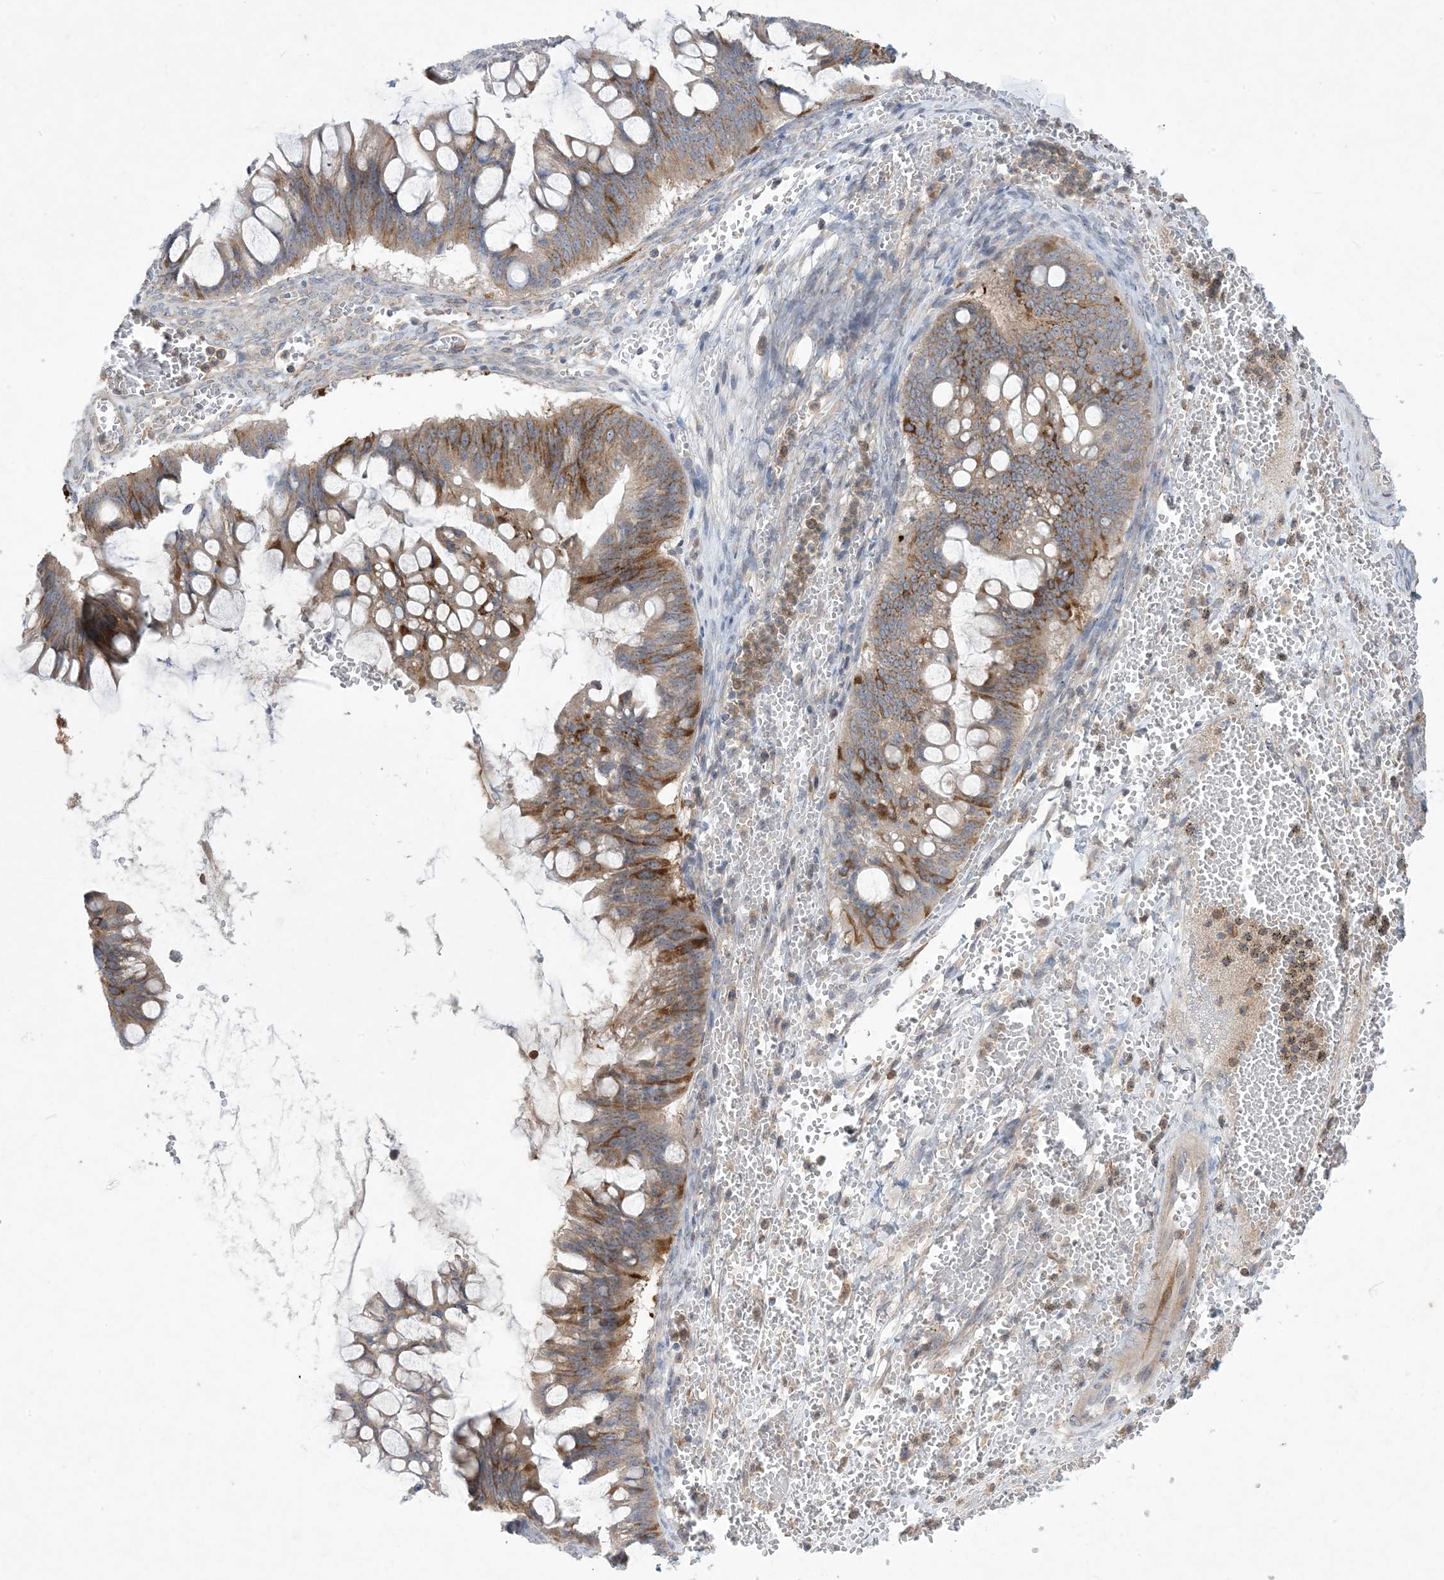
{"staining": {"intensity": "moderate", "quantity": "25%-75%", "location": "cytoplasmic/membranous"}, "tissue": "ovarian cancer", "cell_type": "Tumor cells", "image_type": "cancer", "snomed": [{"axis": "morphology", "description": "Cystadenocarcinoma, mucinous, NOS"}, {"axis": "topography", "description": "Ovary"}], "caption": "High-magnification brightfield microscopy of mucinous cystadenocarcinoma (ovarian) stained with DAB (brown) and counterstained with hematoxylin (blue). tumor cells exhibit moderate cytoplasmic/membranous staining is identified in approximately25%-75% of cells. The protein is stained brown, and the nuclei are stained in blue (DAB IHC with brightfield microscopy, high magnification).", "gene": "AOC1", "patient": {"sex": "female", "age": 73}}